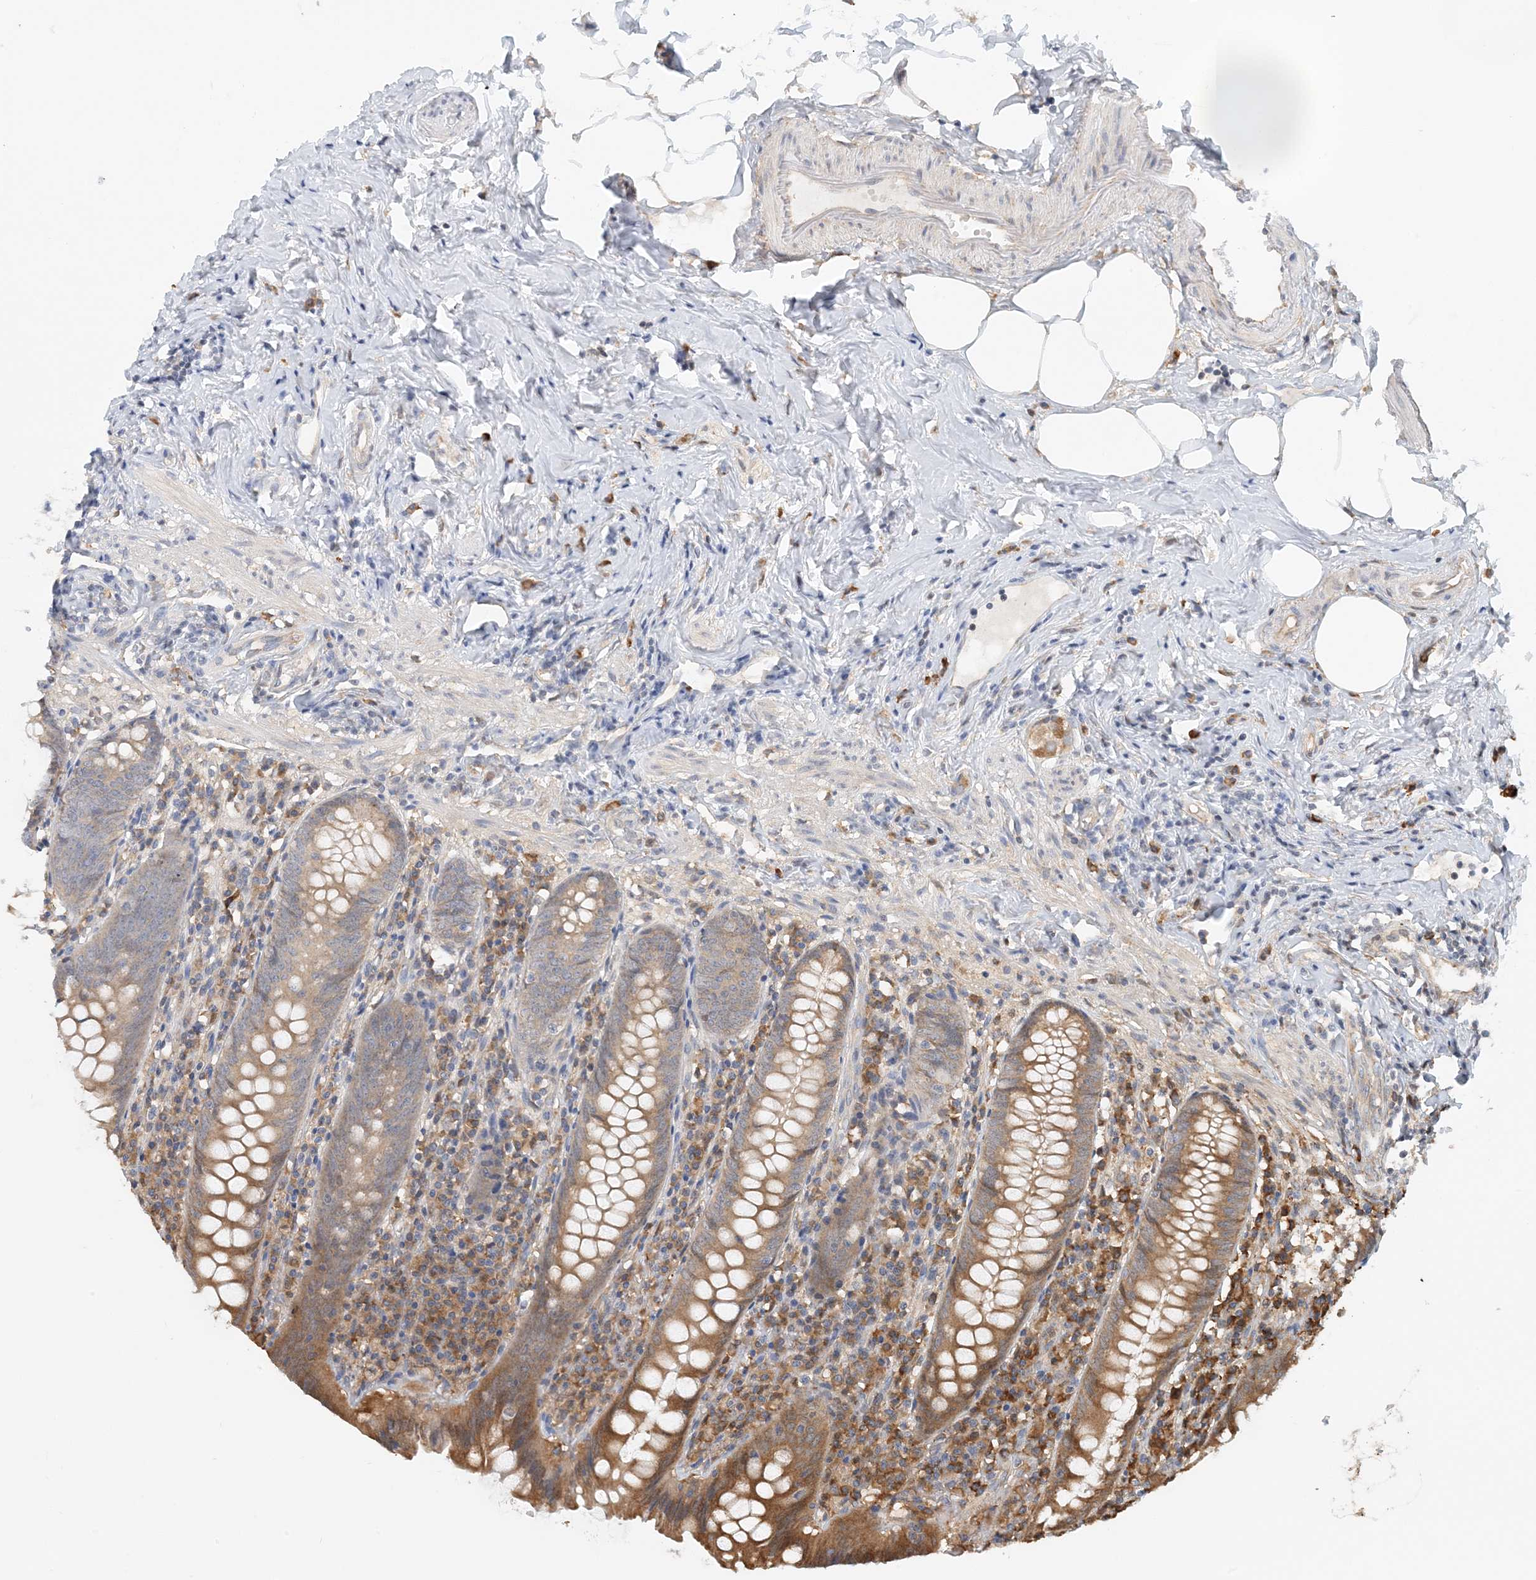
{"staining": {"intensity": "moderate", "quantity": ">75%", "location": "cytoplasmic/membranous"}, "tissue": "appendix", "cell_type": "Glandular cells", "image_type": "normal", "snomed": [{"axis": "morphology", "description": "Normal tissue, NOS"}, {"axis": "topography", "description": "Appendix"}], "caption": "A high-resolution photomicrograph shows immunohistochemistry (IHC) staining of normal appendix, which demonstrates moderate cytoplasmic/membranous expression in approximately >75% of glandular cells. Nuclei are stained in blue.", "gene": "HNMT", "patient": {"sex": "female", "age": 54}}